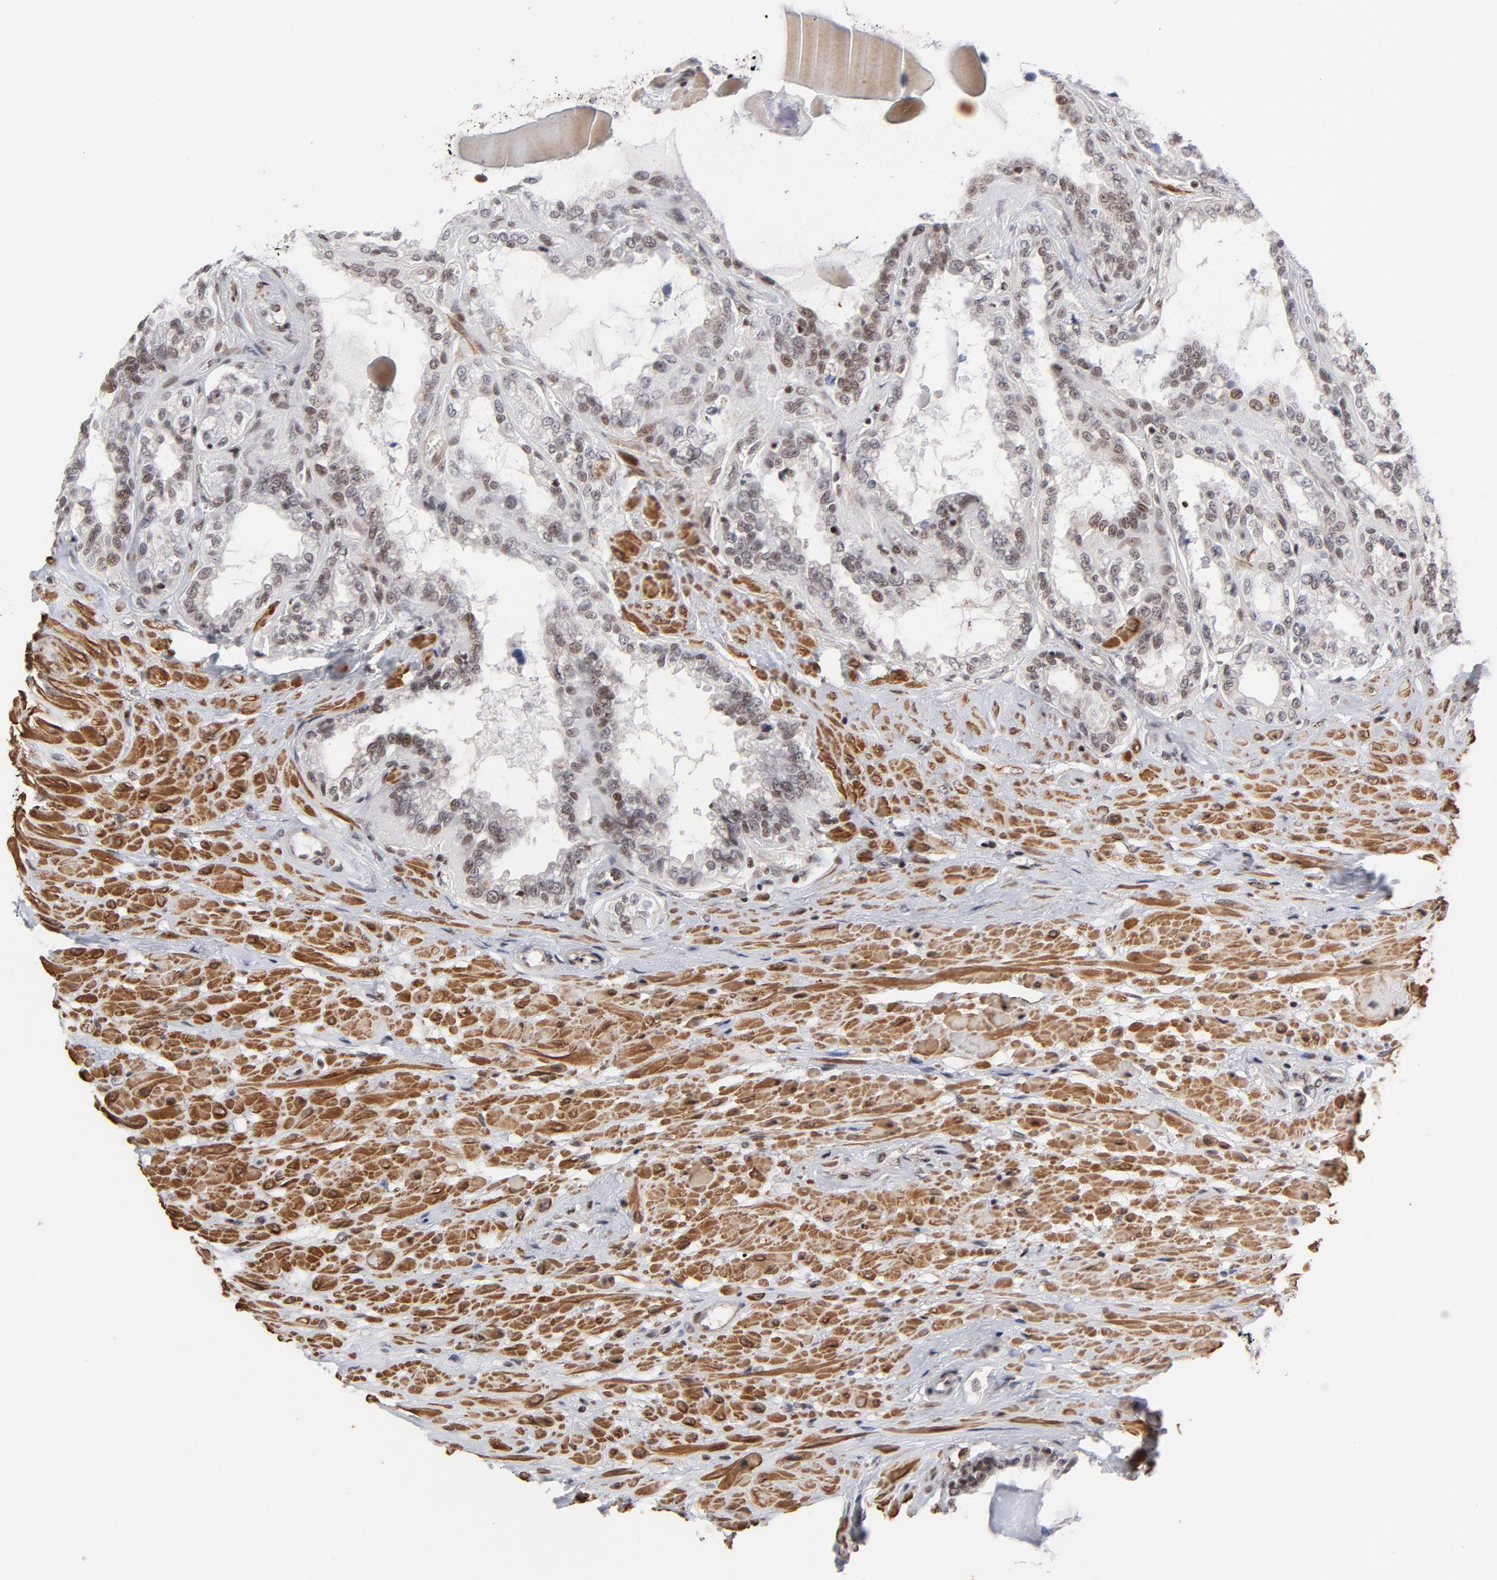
{"staining": {"intensity": "moderate", "quantity": "25%-75%", "location": "nuclear"}, "tissue": "seminal vesicle", "cell_type": "Glandular cells", "image_type": "normal", "snomed": [{"axis": "morphology", "description": "Normal tissue, NOS"}, {"axis": "morphology", "description": "Inflammation, NOS"}, {"axis": "topography", "description": "Urinary bladder"}, {"axis": "topography", "description": "Prostate"}, {"axis": "topography", "description": "Seminal veicle"}], "caption": "Immunohistochemistry of unremarkable seminal vesicle displays medium levels of moderate nuclear expression in about 25%-75% of glandular cells.", "gene": "CTCF", "patient": {"sex": "male", "age": 82}}